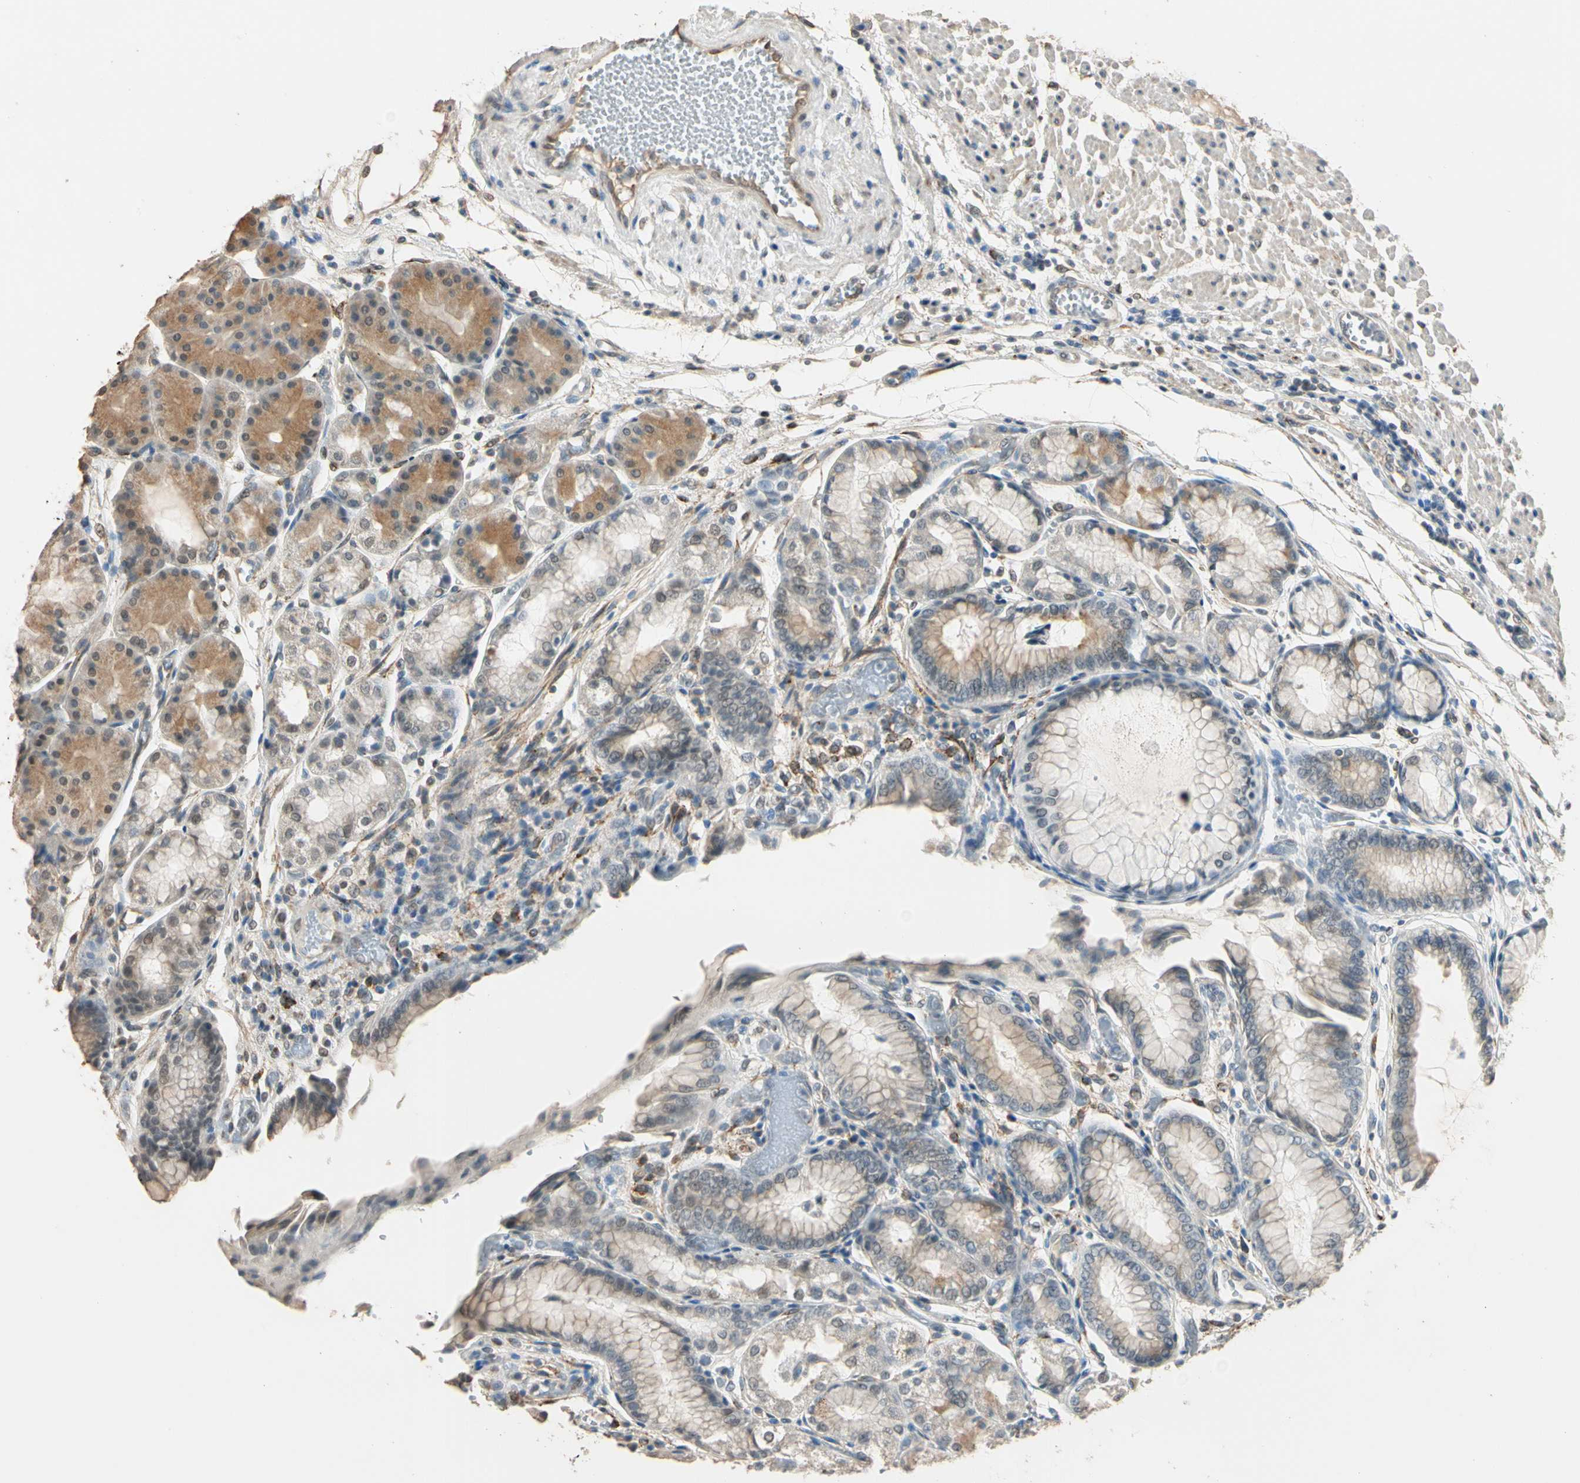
{"staining": {"intensity": "moderate", "quantity": "25%-75%", "location": "cytoplasmic/membranous"}, "tissue": "stomach", "cell_type": "Glandular cells", "image_type": "normal", "snomed": [{"axis": "morphology", "description": "Normal tissue, NOS"}, {"axis": "topography", "description": "Stomach, upper"}], "caption": "Human stomach stained for a protein (brown) reveals moderate cytoplasmic/membranous positive expression in approximately 25%-75% of glandular cells.", "gene": "TASOR", "patient": {"sex": "male", "age": 72}}